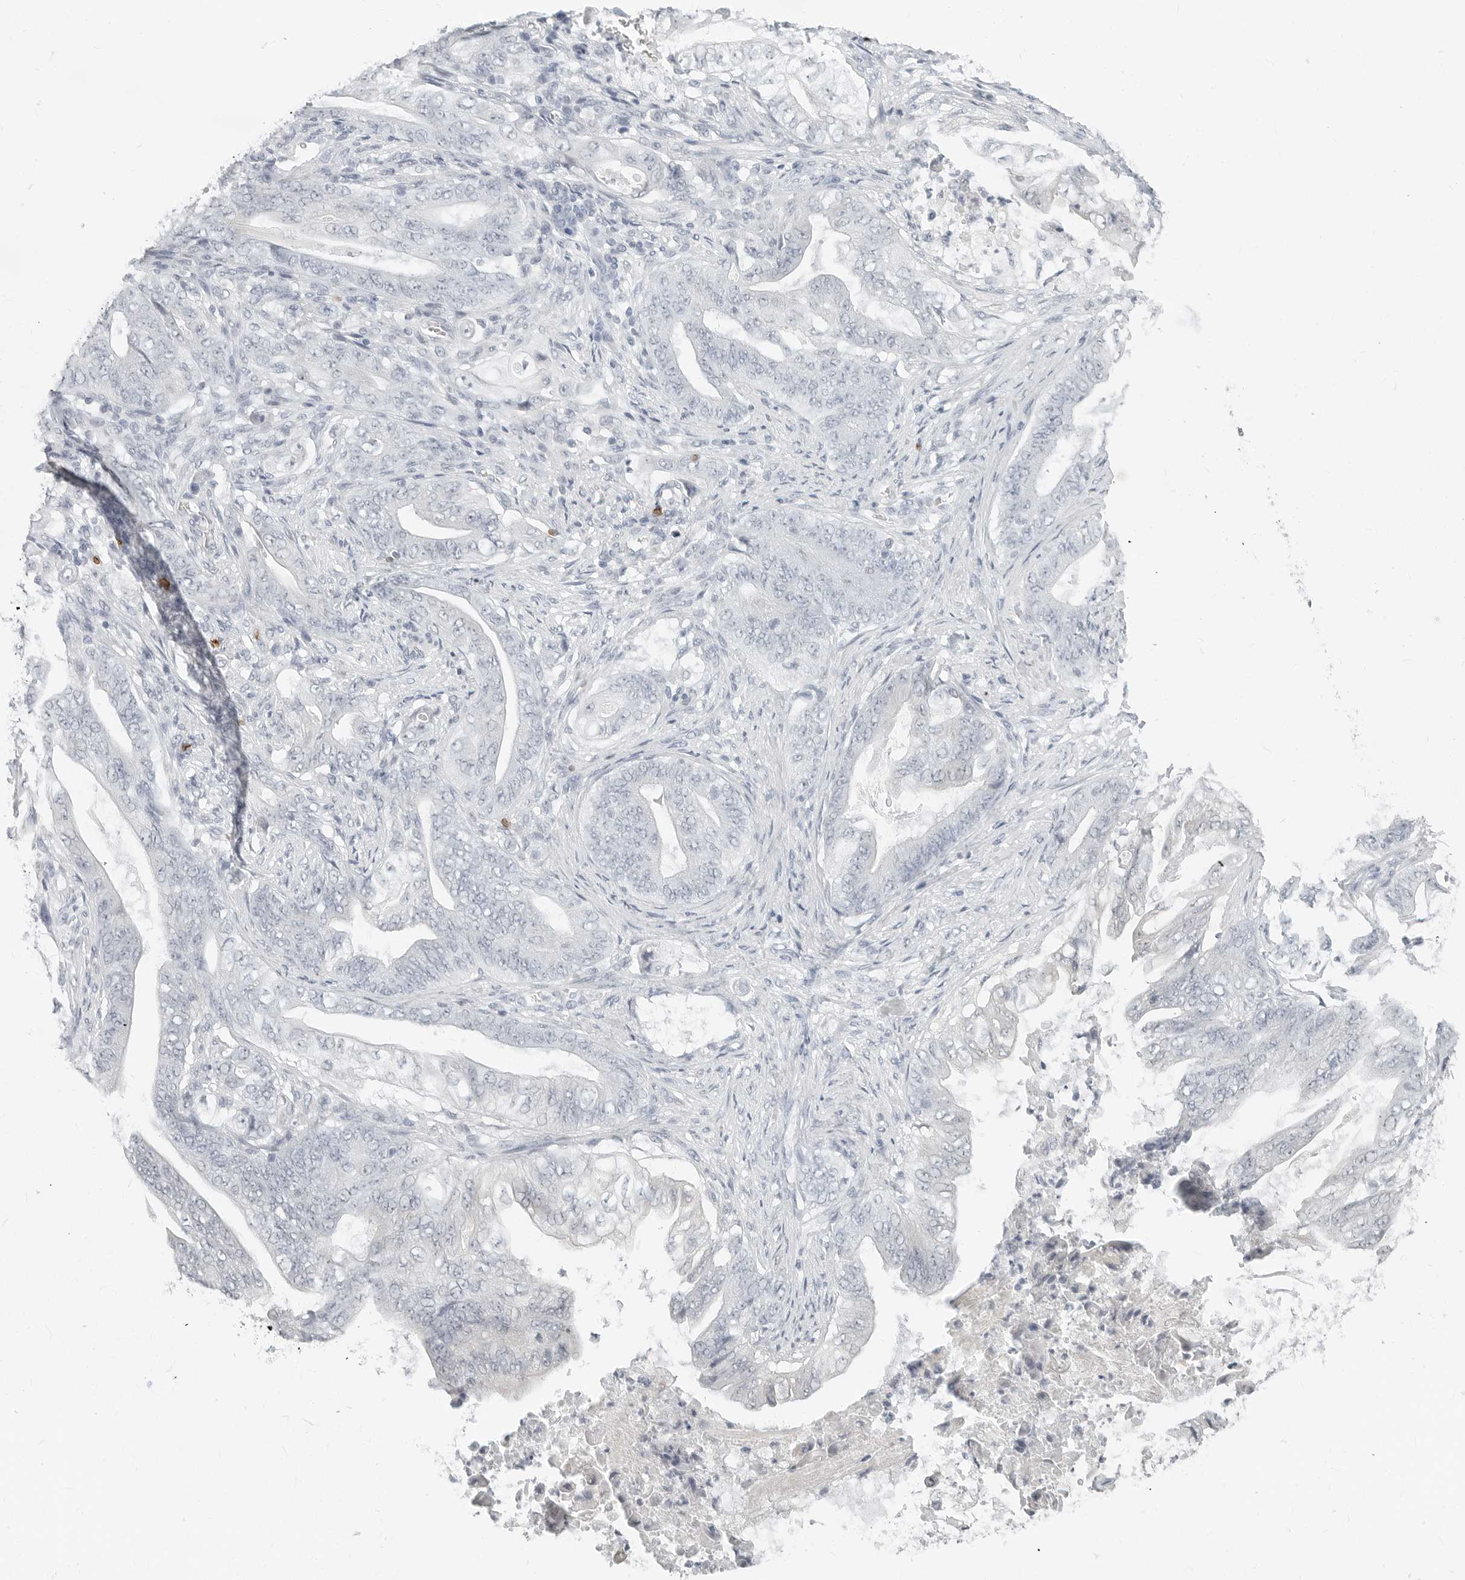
{"staining": {"intensity": "negative", "quantity": "none", "location": "none"}, "tissue": "stomach cancer", "cell_type": "Tumor cells", "image_type": "cancer", "snomed": [{"axis": "morphology", "description": "Adenocarcinoma, NOS"}, {"axis": "topography", "description": "Stomach"}], "caption": "The image demonstrates no staining of tumor cells in stomach adenocarcinoma. (Stains: DAB (3,3'-diaminobenzidine) IHC with hematoxylin counter stain, Microscopy: brightfield microscopy at high magnification).", "gene": "XIRP1", "patient": {"sex": "female", "age": 73}}